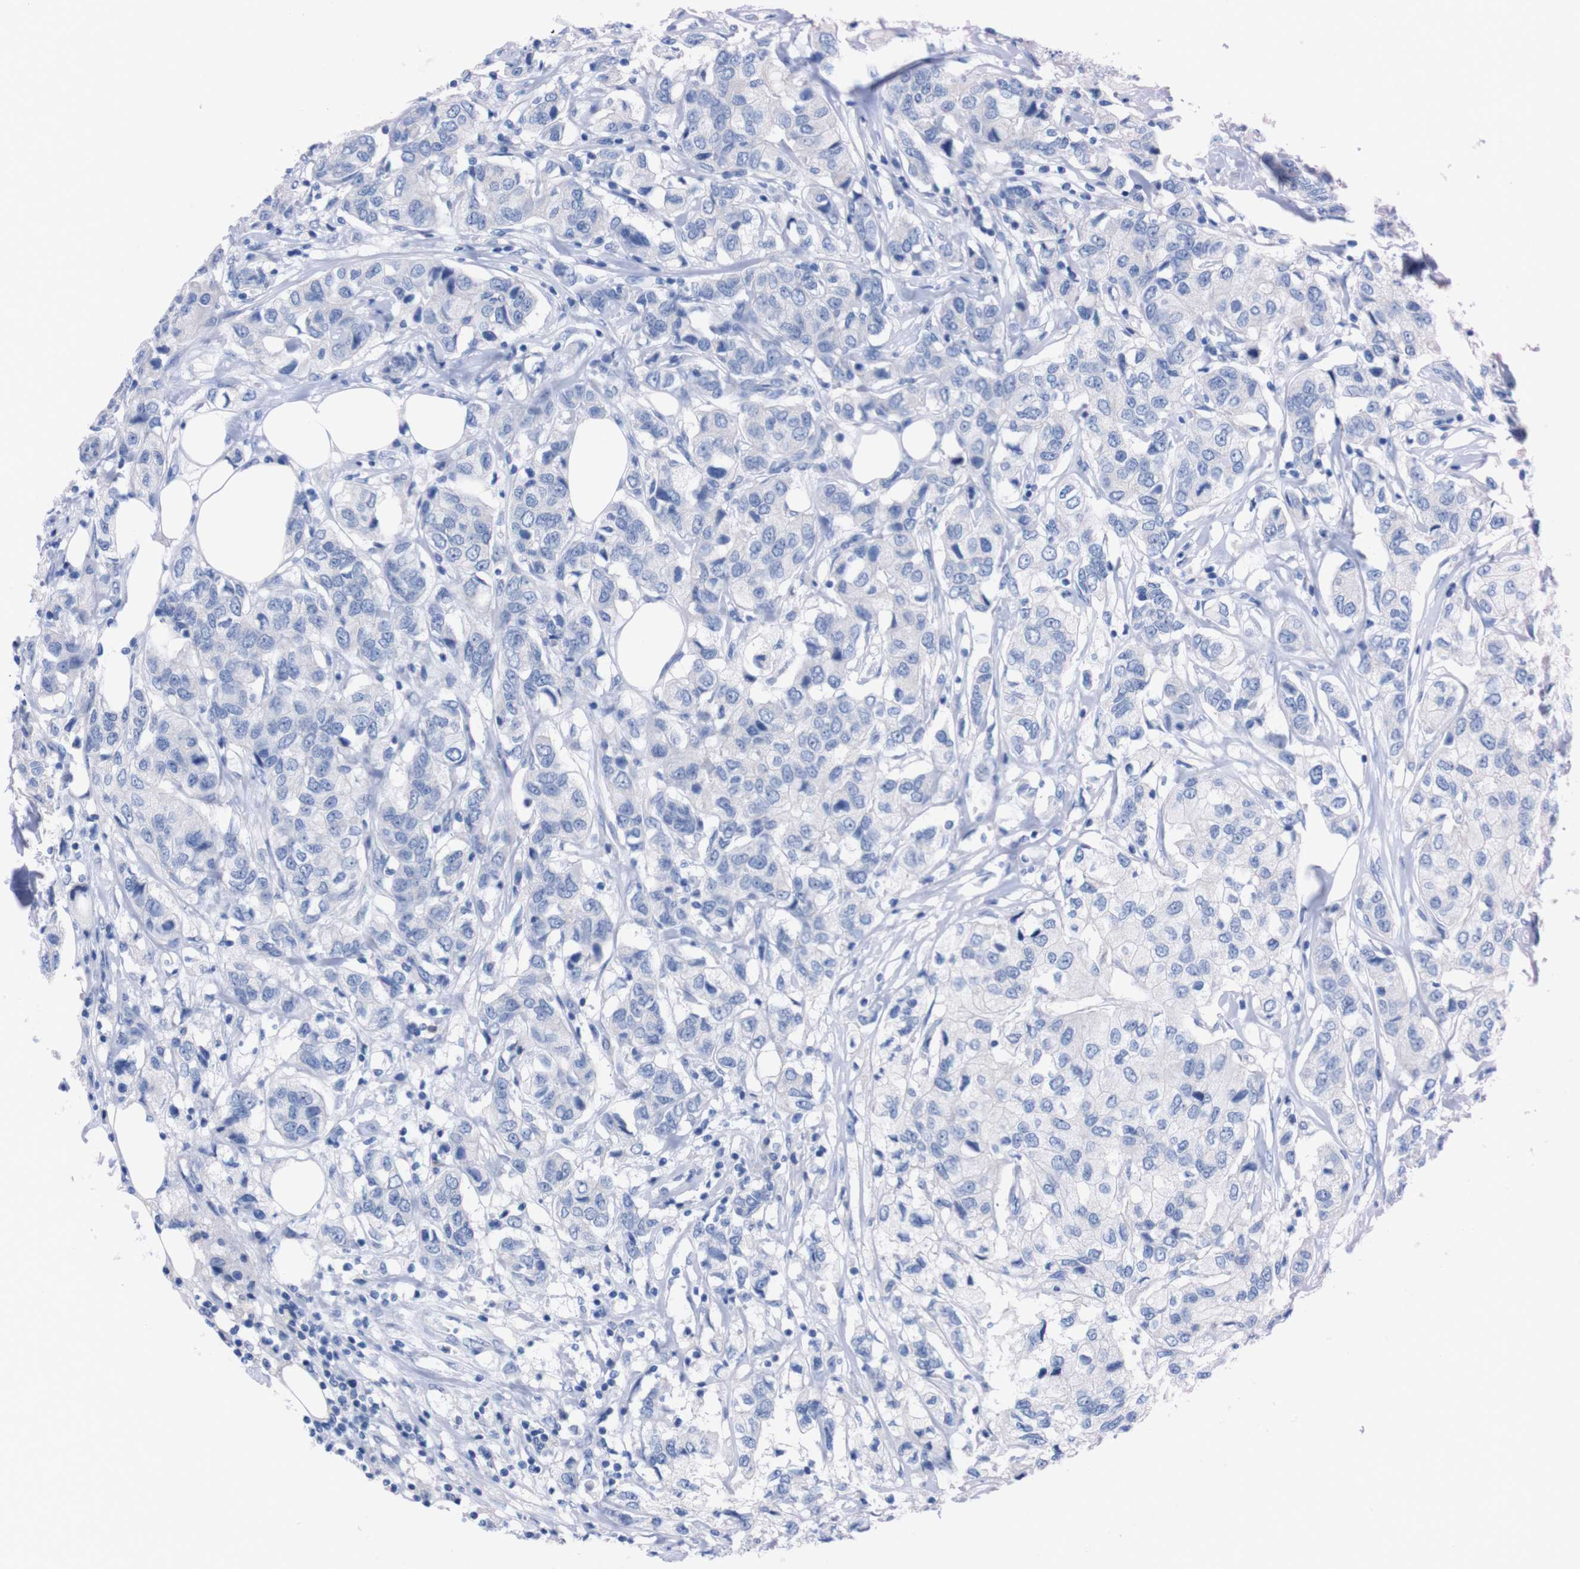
{"staining": {"intensity": "negative", "quantity": "none", "location": "none"}, "tissue": "breast cancer", "cell_type": "Tumor cells", "image_type": "cancer", "snomed": [{"axis": "morphology", "description": "Duct carcinoma"}, {"axis": "topography", "description": "Breast"}], "caption": "Immunohistochemistry (IHC) of breast invasive ductal carcinoma shows no expression in tumor cells.", "gene": "TMEM243", "patient": {"sex": "female", "age": 80}}